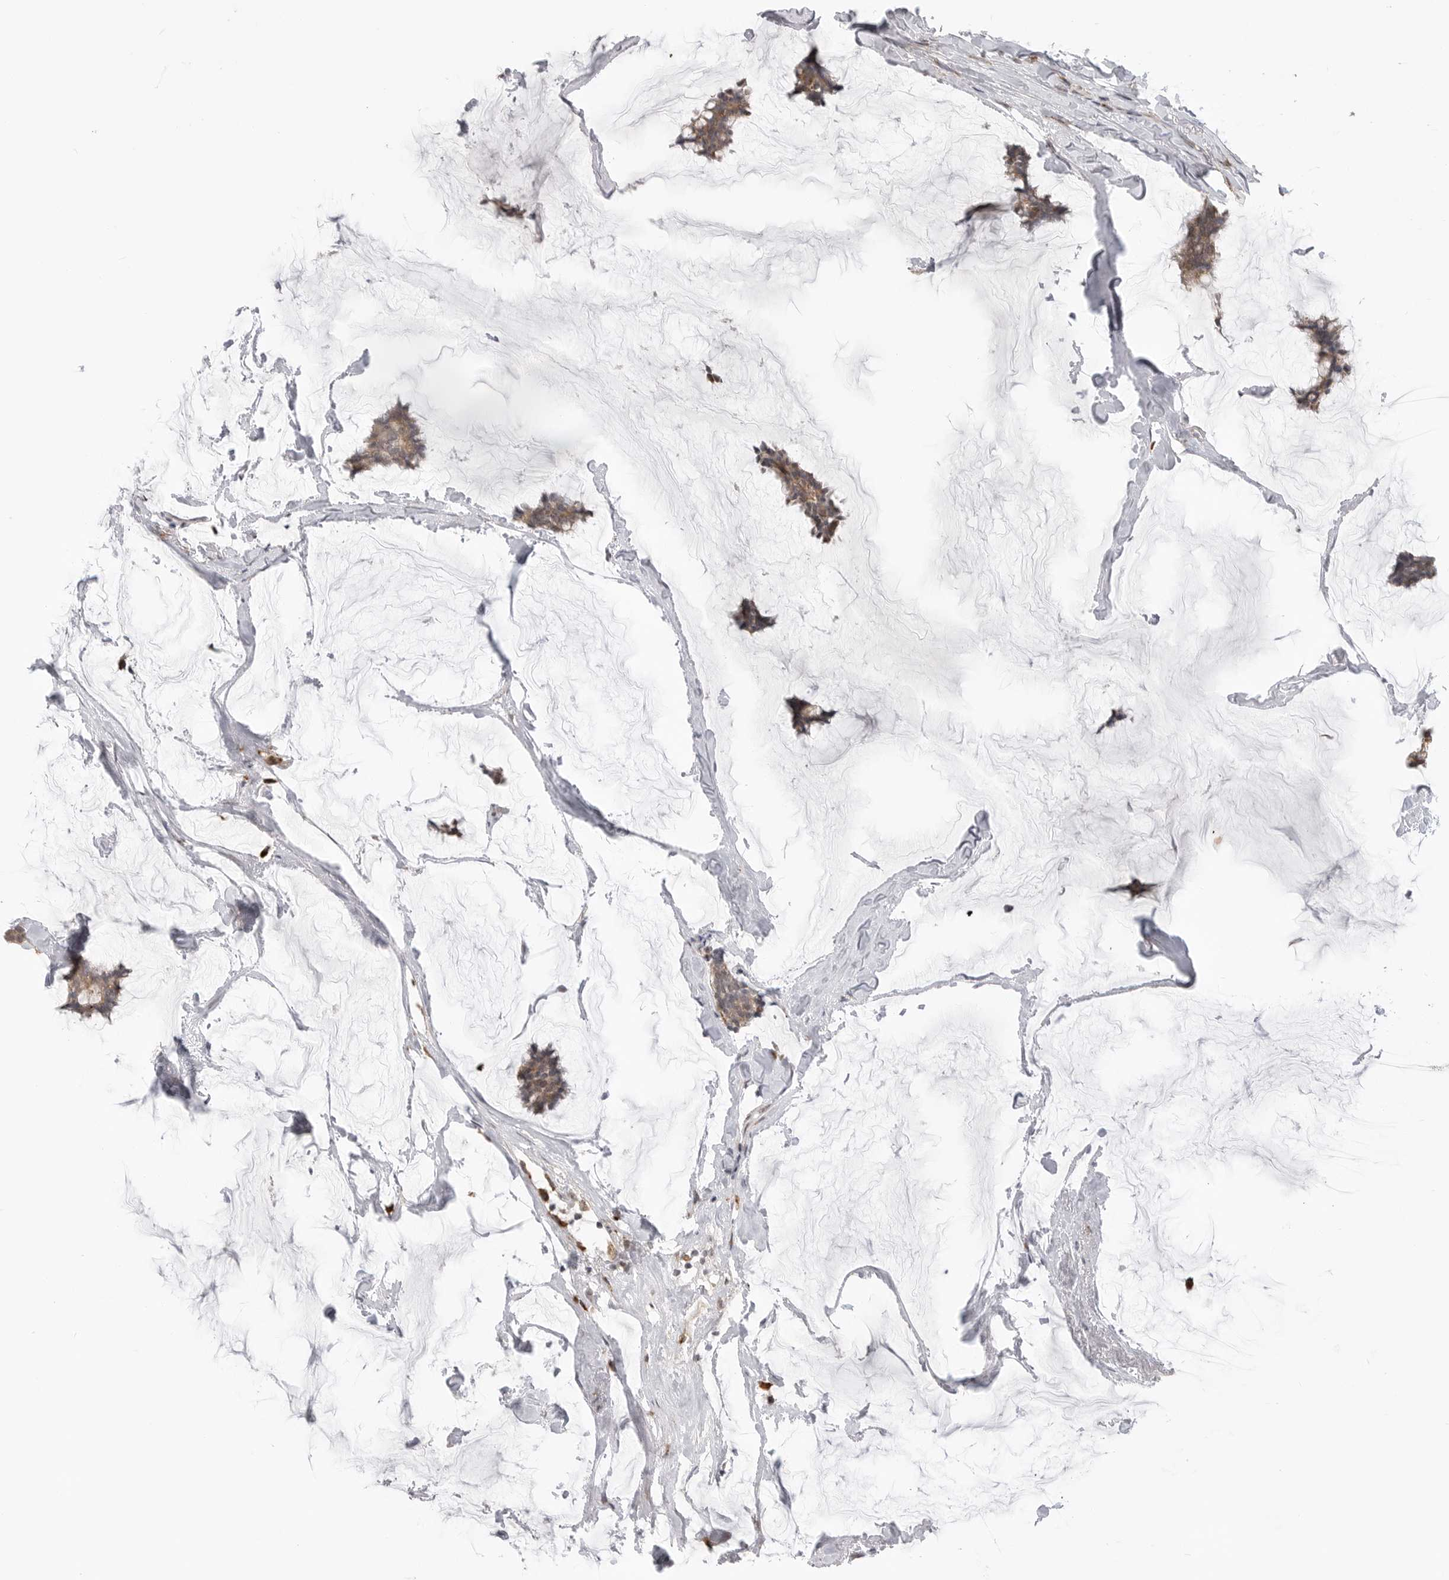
{"staining": {"intensity": "weak", "quantity": ">75%", "location": "cytoplasmic/membranous"}, "tissue": "breast cancer", "cell_type": "Tumor cells", "image_type": "cancer", "snomed": [{"axis": "morphology", "description": "Duct carcinoma"}, {"axis": "topography", "description": "Breast"}], "caption": "Breast cancer stained with a protein marker exhibits weak staining in tumor cells.", "gene": "KALRN", "patient": {"sex": "female", "age": 93}}